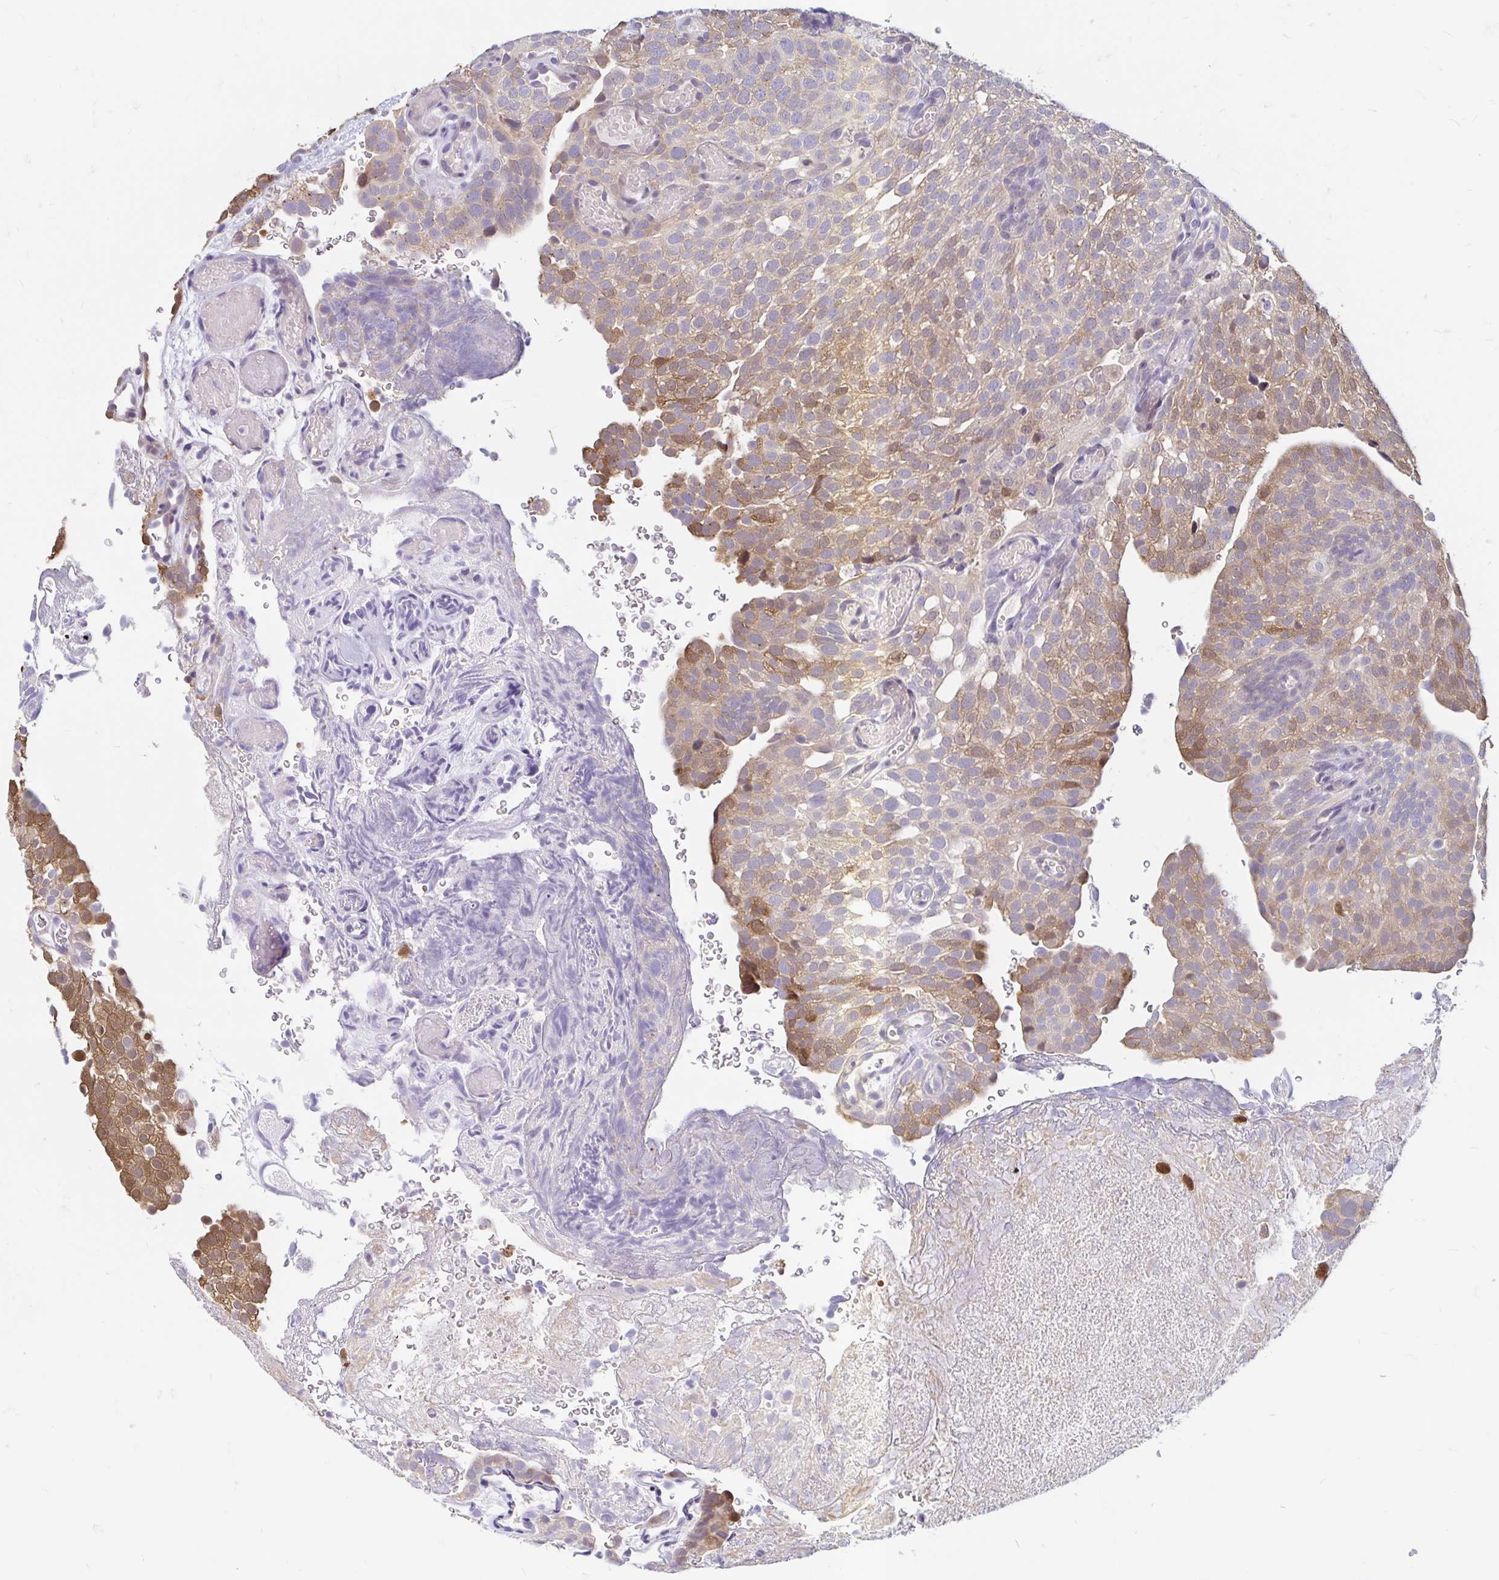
{"staining": {"intensity": "moderate", "quantity": "25%-75%", "location": "cytoplasmic/membranous"}, "tissue": "urothelial cancer", "cell_type": "Tumor cells", "image_type": "cancer", "snomed": [{"axis": "morphology", "description": "Urothelial carcinoma, Low grade"}, {"axis": "topography", "description": "Urinary bladder"}], "caption": "Human urothelial cancer stained with a brown dye reveals moderate cytoplasmic/membranous positive staining in approximately 25%-75% of tumor cells.", "gene": "ADH1A", "patient": {"sex": "male", "age": 78}}